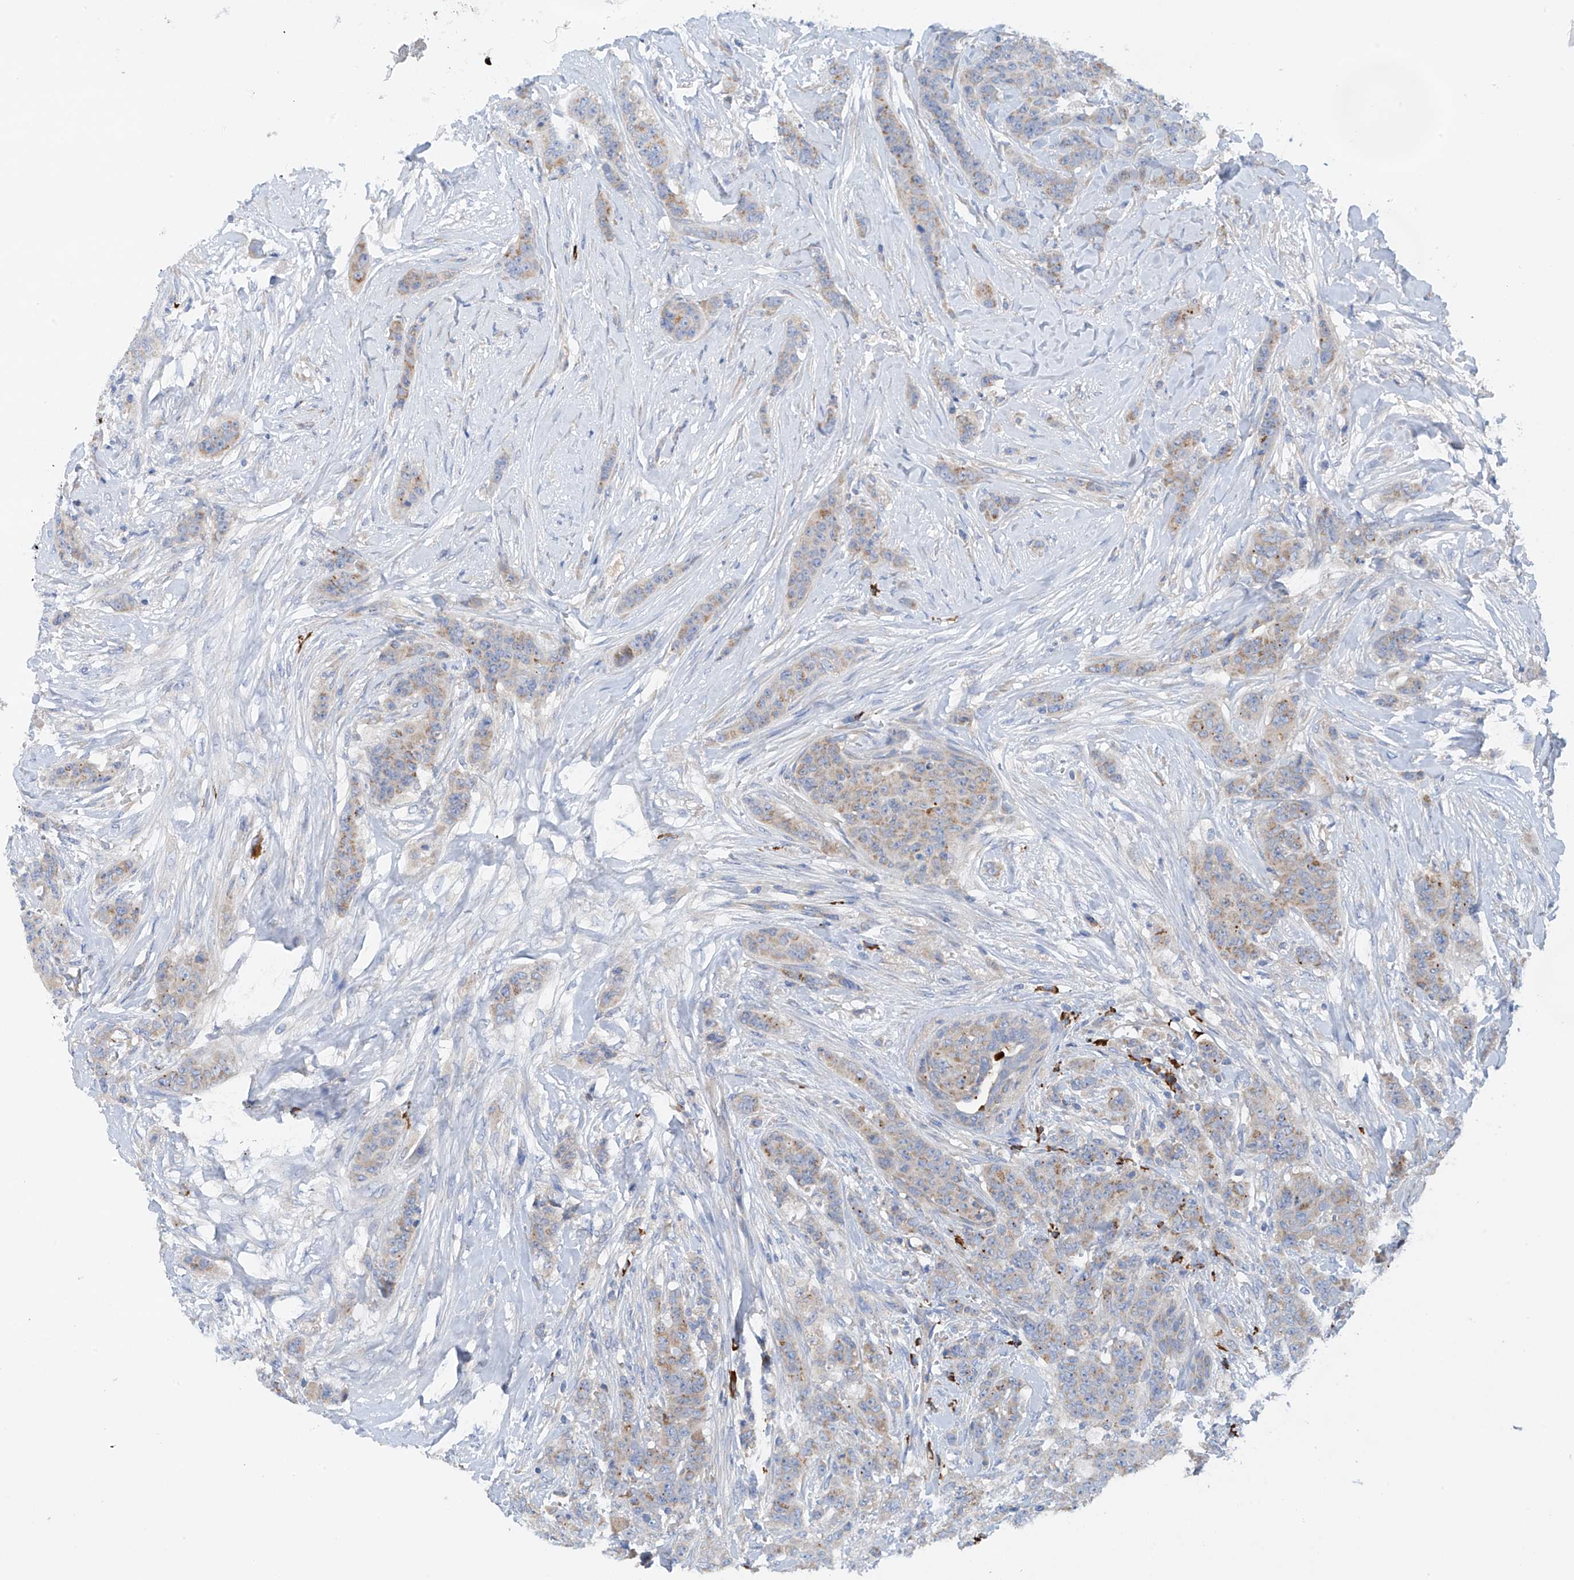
{"staining": {"intensity": "weak", "quantity": "<25%", "location": "cytoplasmic/membranous"}, "tissue": "breast cancer", "cell_type": "Tumor cells", "image_type": "cancer", "snomed": [{"axis": "morphology", "description": "Duct carcinoma"}, {"axis": "topography", "description": "Breast"}], "caption": "The micrograph shows no staining of tumor cells in invasive ductal carcinoma (breast). (DAB immunohistochemistry, high magnification).", "gene": "SLC5A11", "patient": {"sex": "female", "age": 40}}